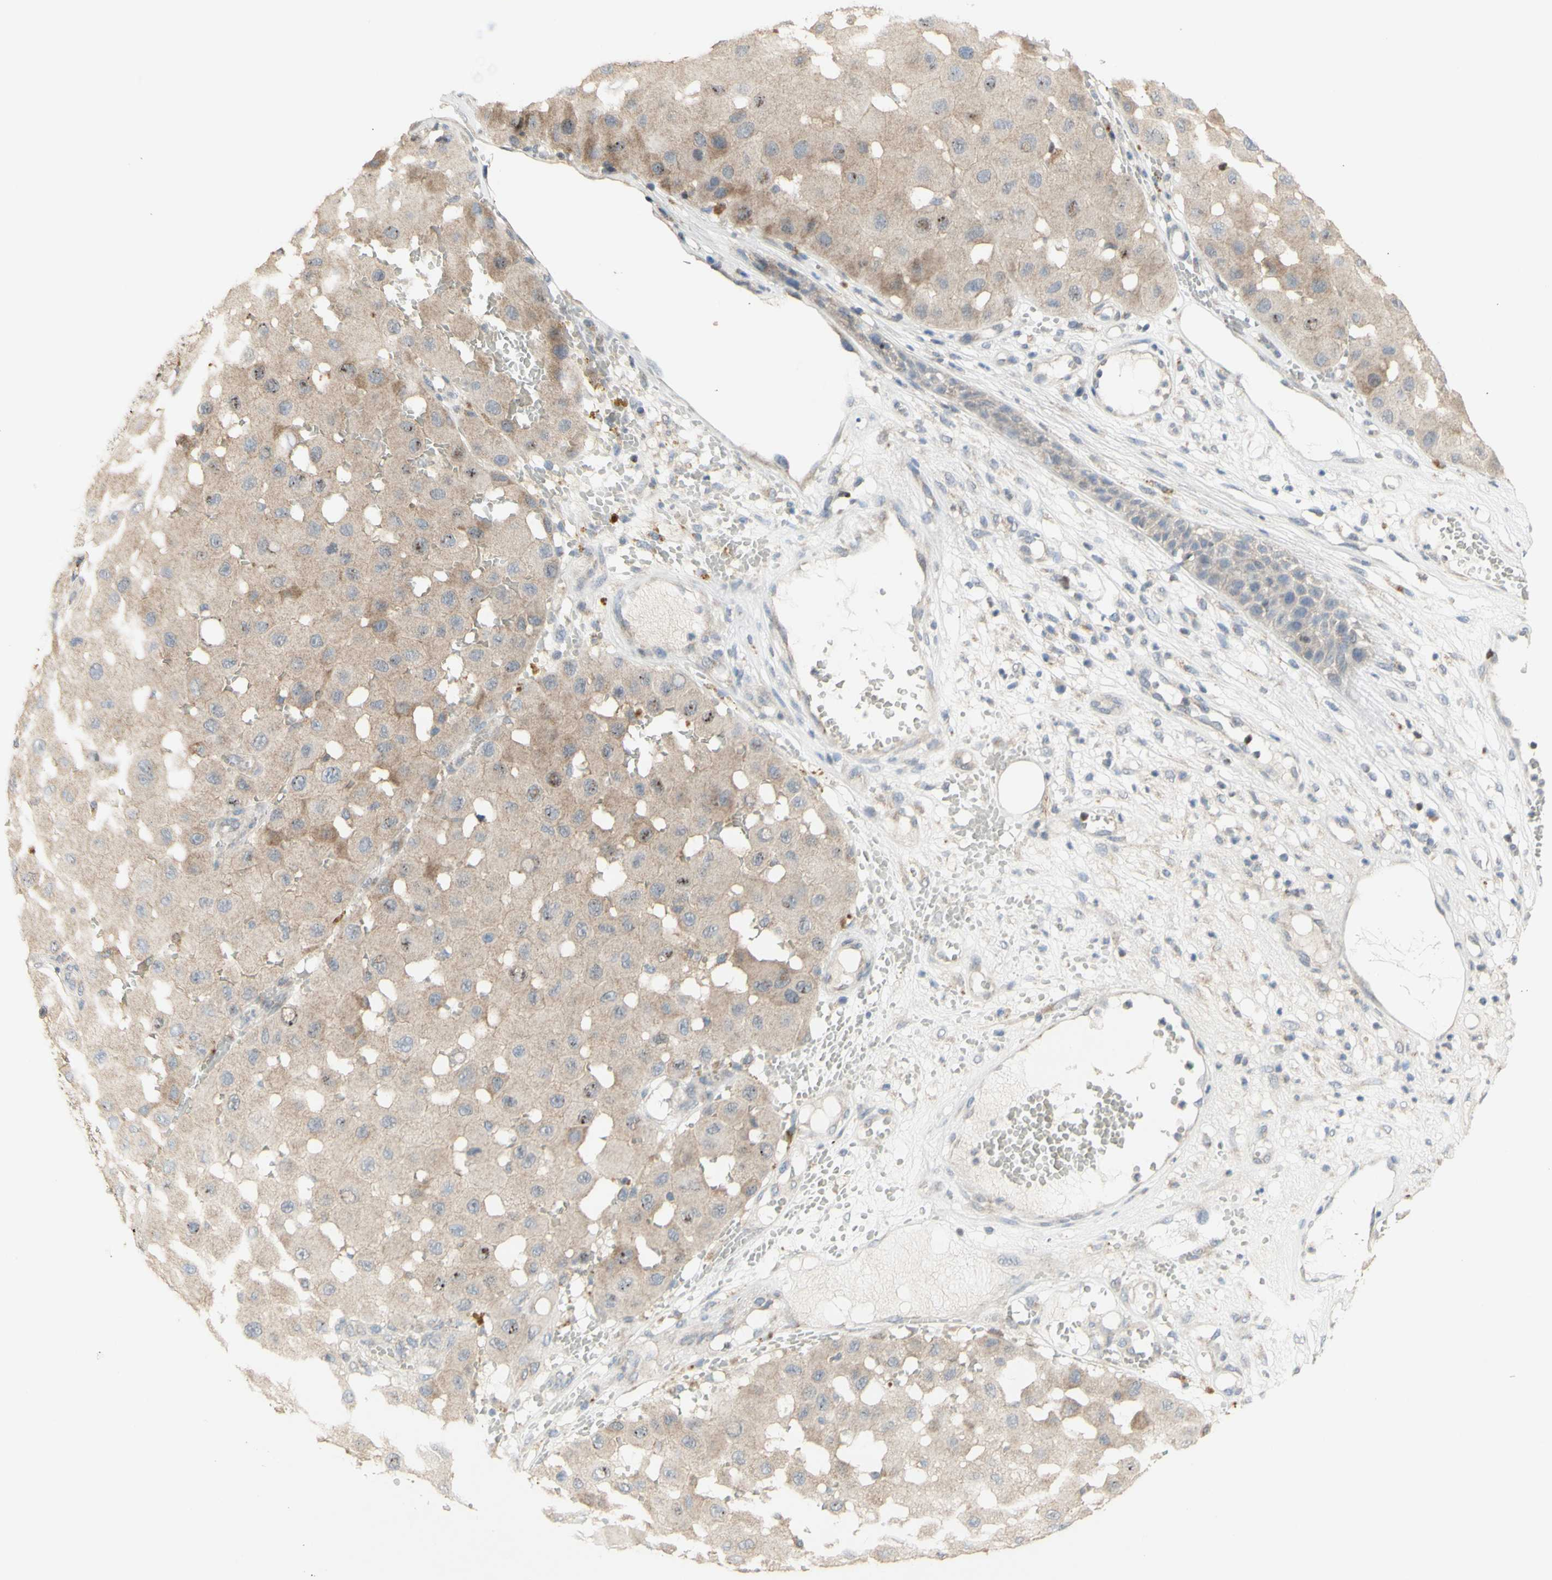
{"staining": {"intensity": "weak", "quantity": ">75%", "location": "cytoplasmic/membranous"}, "tissue": "melanoma", "cell_type": "Tumor cells", "image_type": "cancer", "snomed": [{"axis": "morphology", "description": "Malignant melanoma, NOS"}, {"axis": "topography", "description": "Skin"}], "caption": "A micrograph showing weak cytoplasmic/membranous expression in approximately >75% of tumor cells in malignant melanoma, as visualized by brown immunohistochemical staining.", "gene": "NLRP1", "patient": {"sex": "female", "age": 81}}